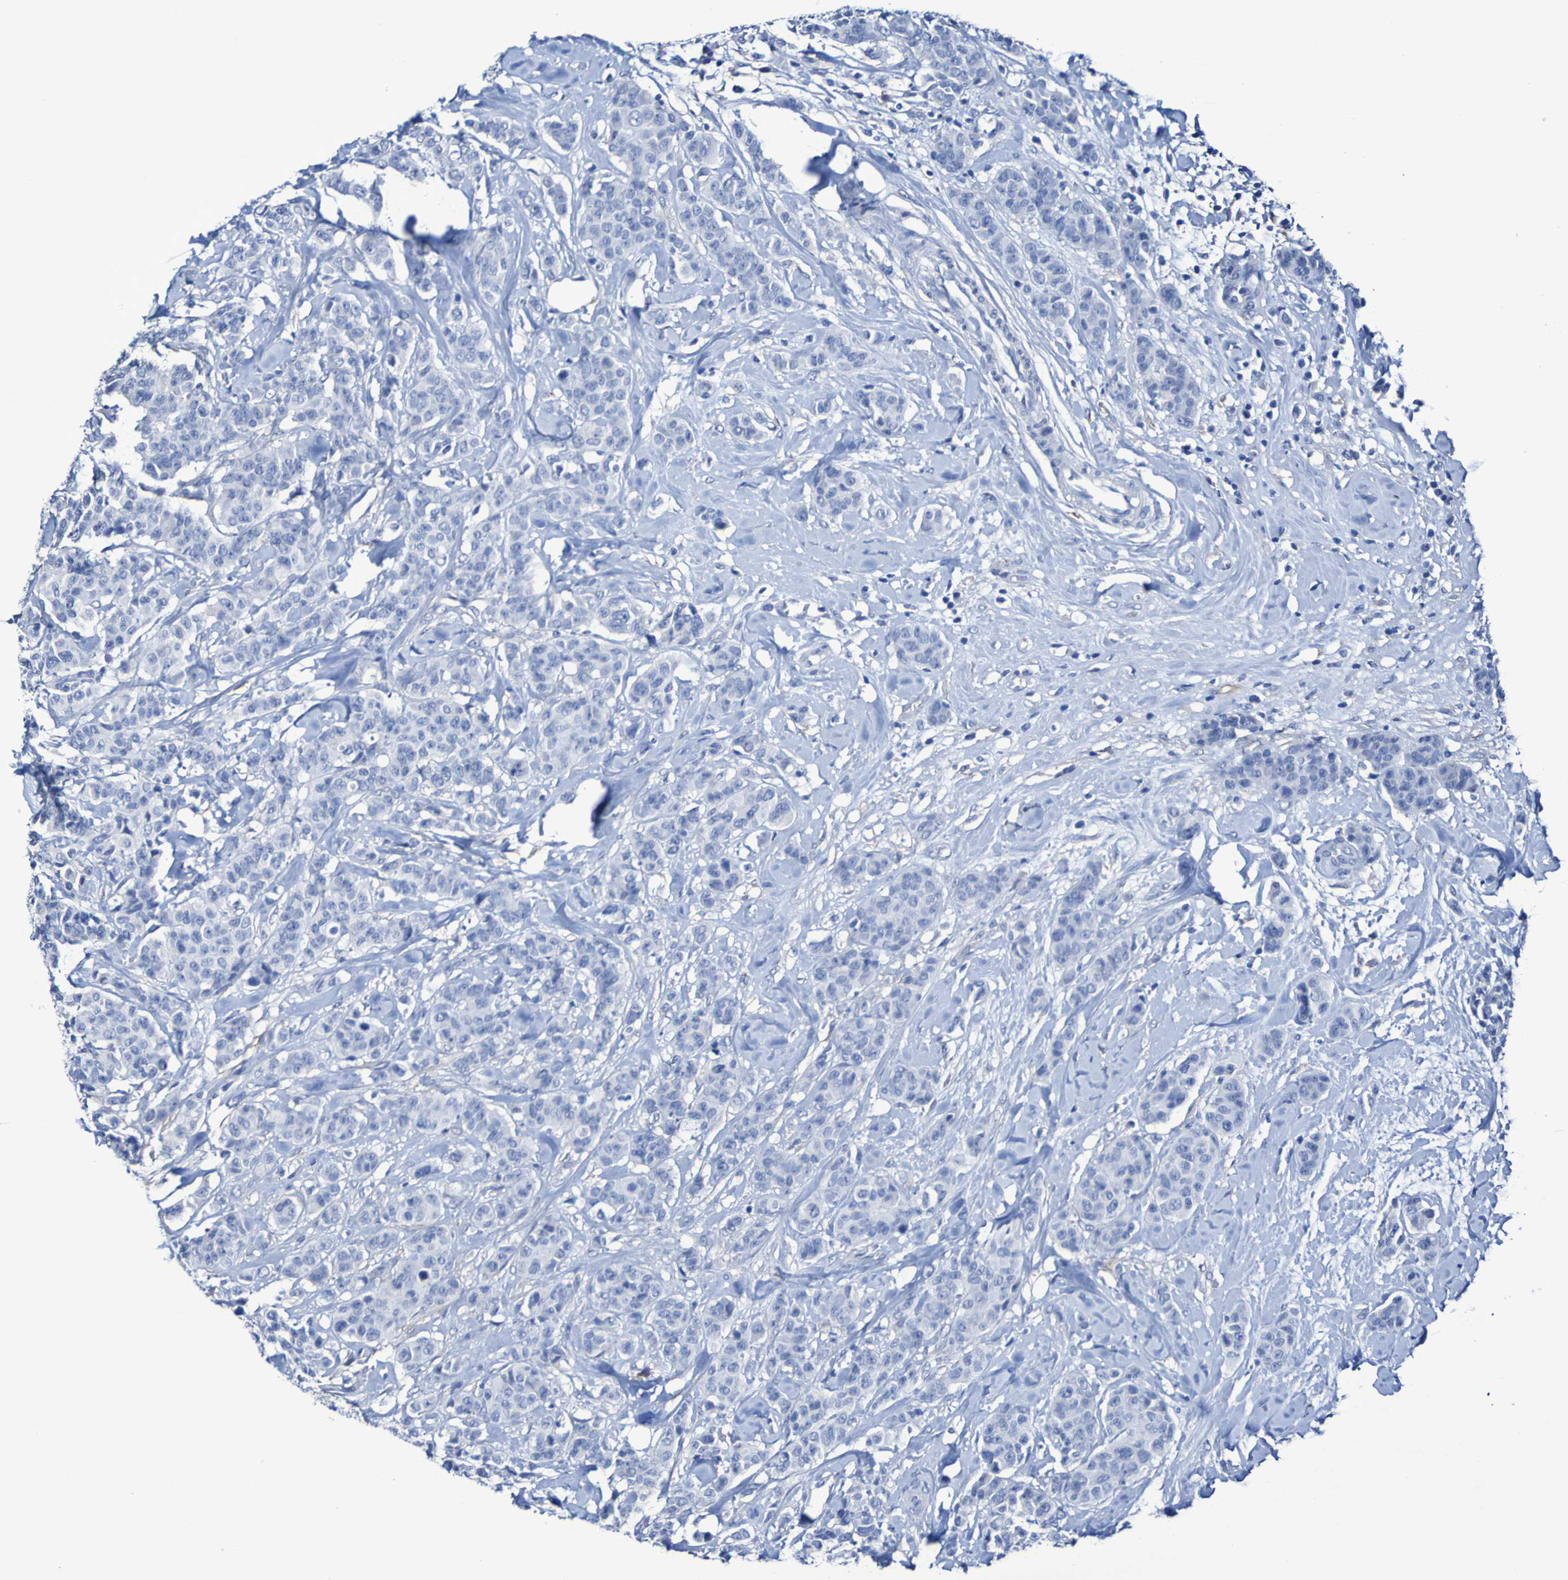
{"staining": {"intensity": "negative", "quantity": "none", "location": "none"}, "tissue": "breast cancer", "cell_type": "Tumor cells", "image_type": "cancer", "snomed": [{"axis": "morphology", "description": "Normal tissue, NOS"}, {"axis": "morphology", "description": "Duct carcinoma"}, {"axis": "topography", "description": "Breast"}], "caption": "IHC of human breast intraductal carcinoma reveals no expression in tumor cells.", "gene": "SGCB", "patient": {"sex": "female", "age": 40}}